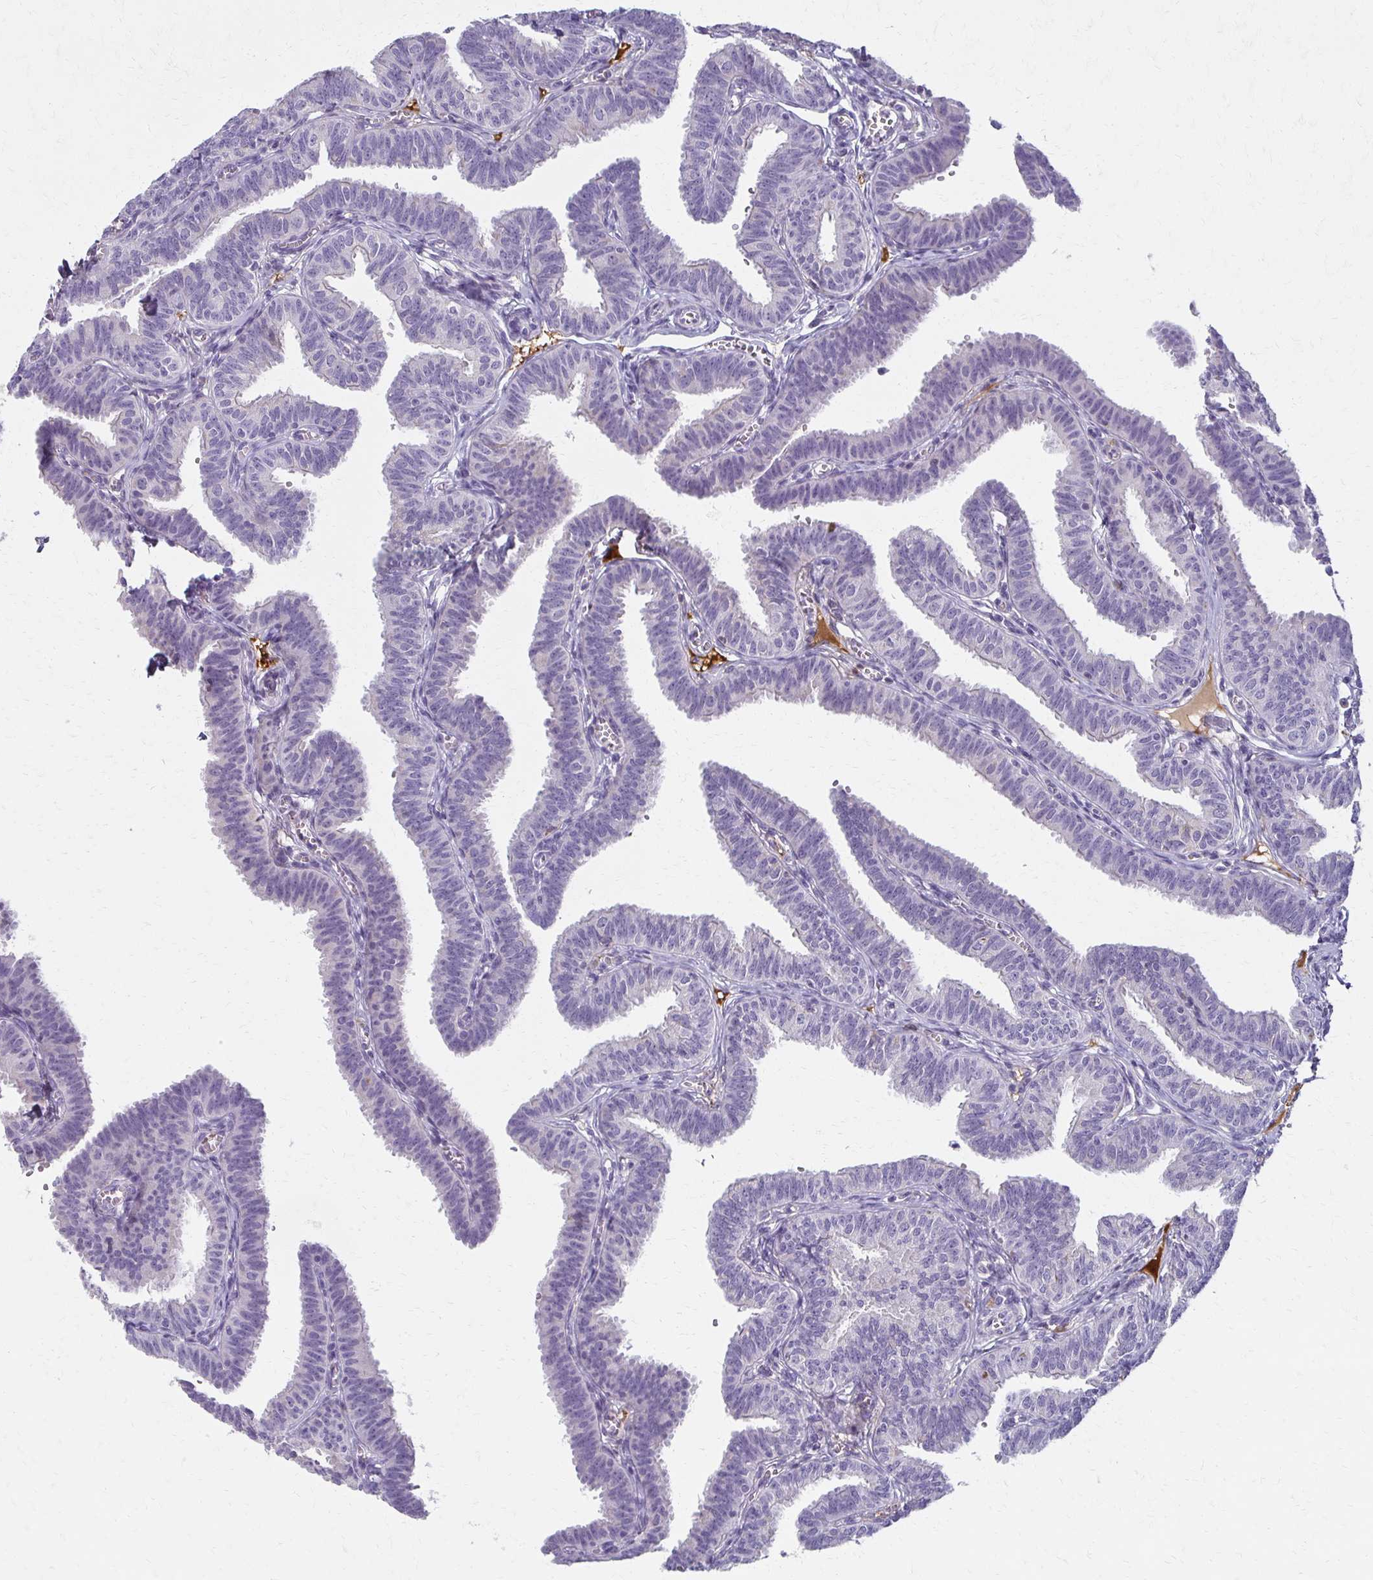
{"staining": {"intensity": "negative", "quantity": "none", "location": "none"}, "tissue": "fallopian tube", "cell_type": "Glandular cells", "image_type": "normal", "snomed": [{"axis": "morphology", "description": "Normal tissue, NOS"}, {"axis": "topography", "description": "Fallopian tube"}], "caption": "Human fallopian tube stained for a protein using immunohistochemistry (IHC) displays no staining in glandular cells.", "gene": "BBS12", "patient": {"sex": "female", "age": 25}}